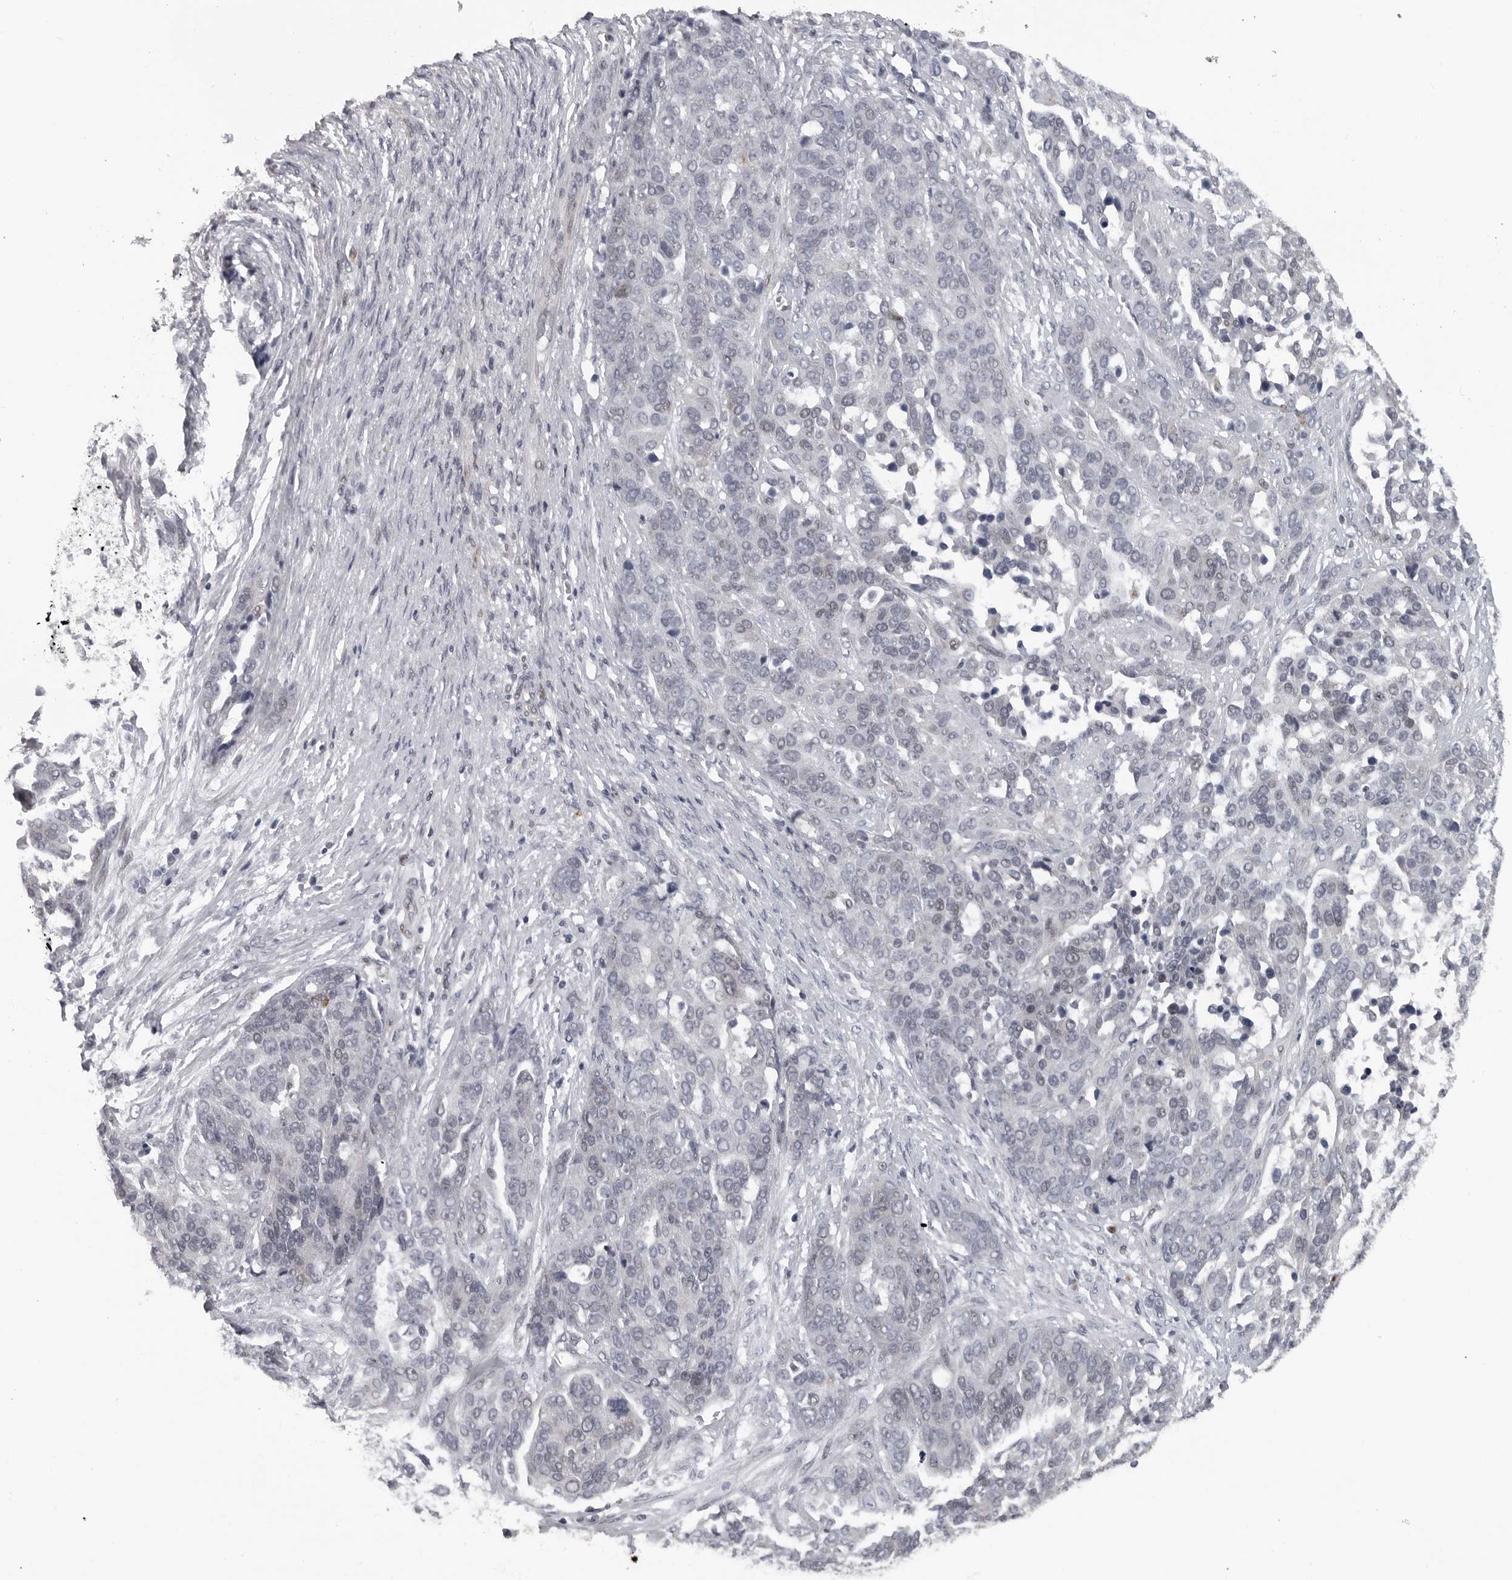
{"staining": {"intensity": "negative", "quantity": "none", "location": "none"}, "tissue": "ovarian cancer", "cell_type": "Tumor cells", "image_type": "cancer", "snomed": [{"axis": "morphology", "description": "Cystadenocarcinoma, serous, NOS"}, {"axis": "topography", "description": "Ovary"}], "caption": "High power microscopy micrograph of an immunohistochemistry image of ovarian cancer (serous cystadenocarcinoma), revealing no significant positivity in tumor cells.", "gene": "LYSMD1", "patient": {"sex": "female", "age": 44}}